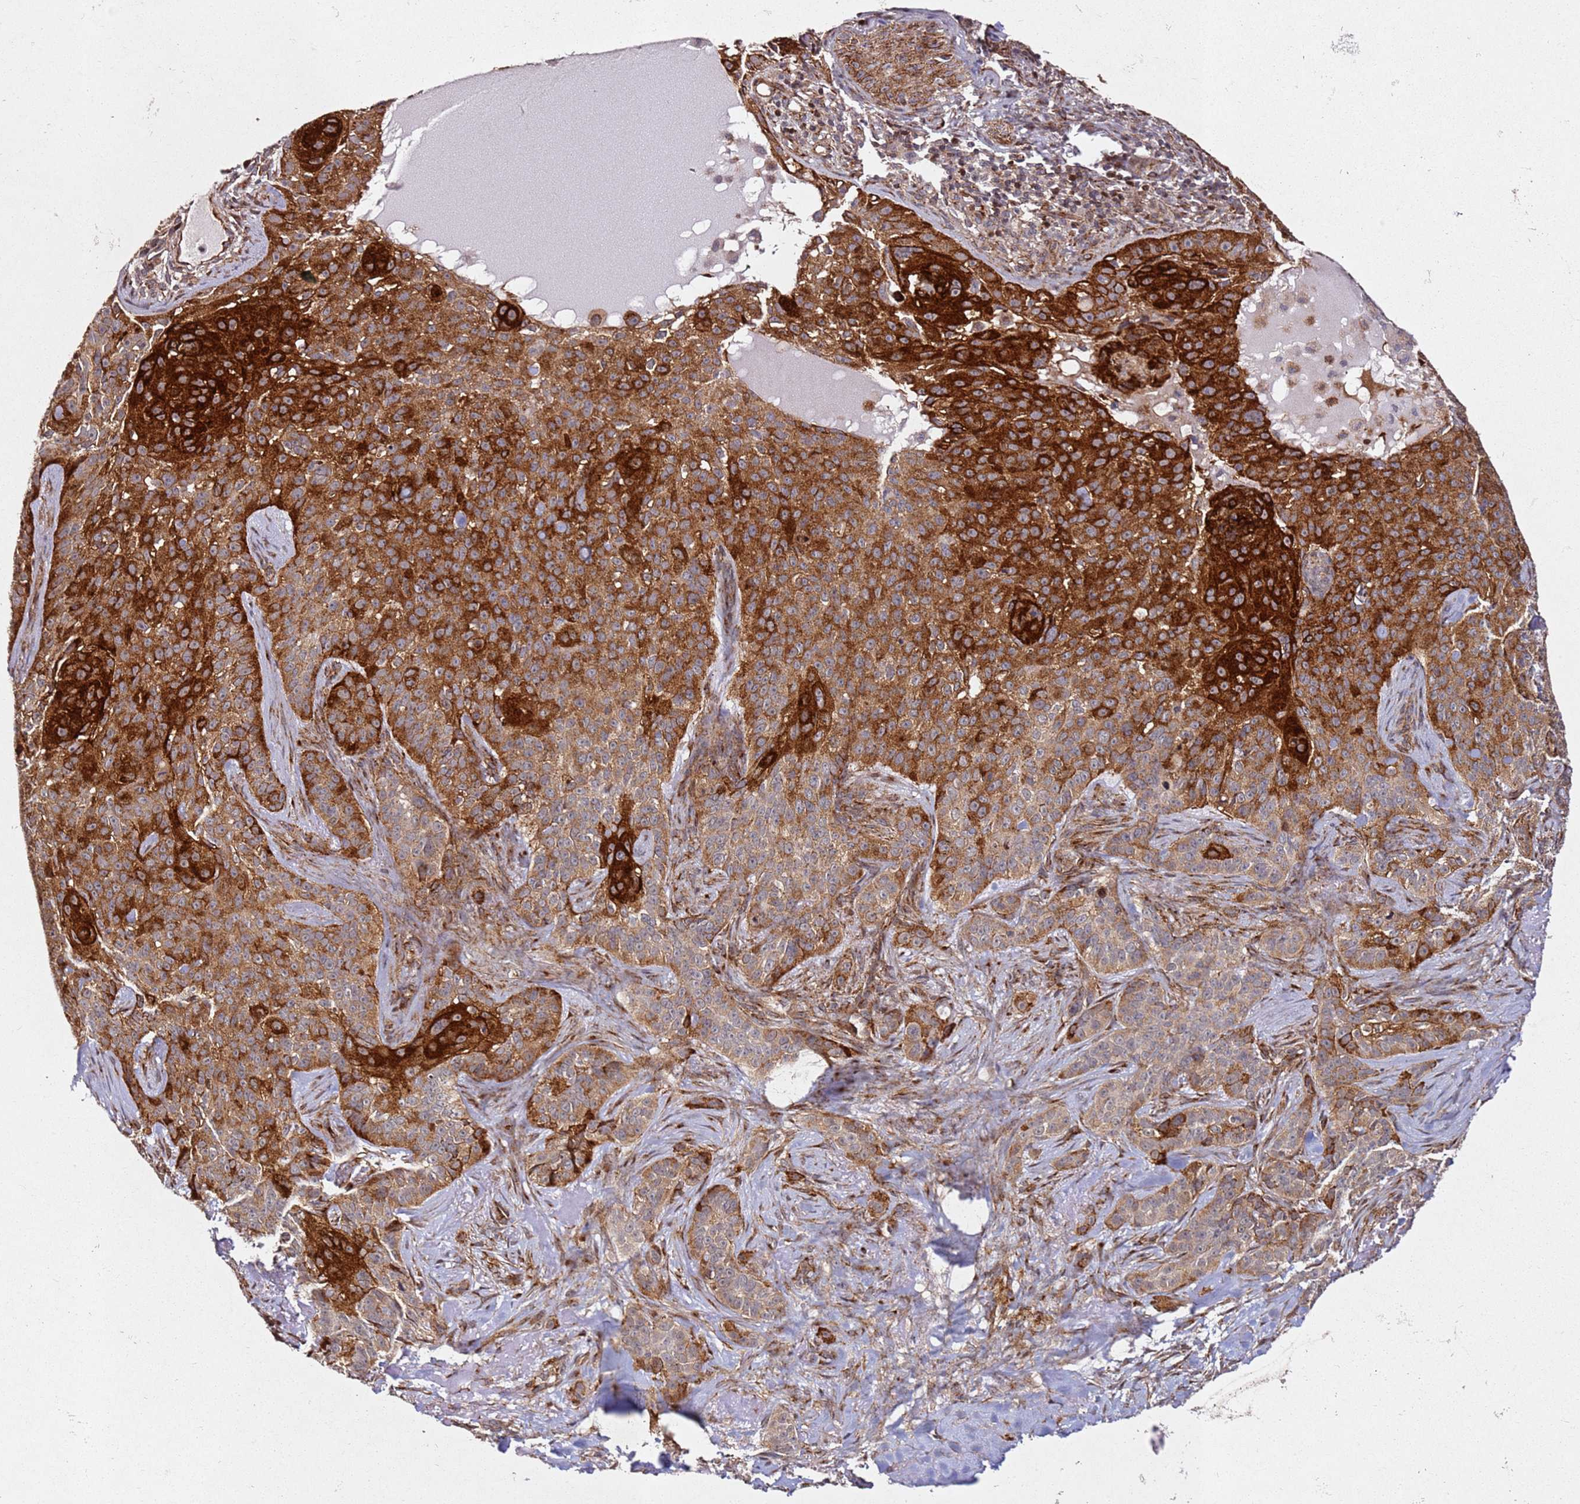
{"staining": {"intensity": "strong", "quantity": ">75%", "location": "cytoplasmic/membranous"}, "tissue": "skin cancer", "cell_type": "Tumor cells", "image_type": "cancer", "snomed": [{"axis": "morphology", "description": "Basal cell carcinoma"}, {"axis": "topography", "description": "Skin"}], "caption": "A brown stain highlights strong cytoplasmic/membranous positivity of a protein in human skin cancer tumor cells.", "gene": "ZNF296", "patient": {"sex": "female", "age": 92}}